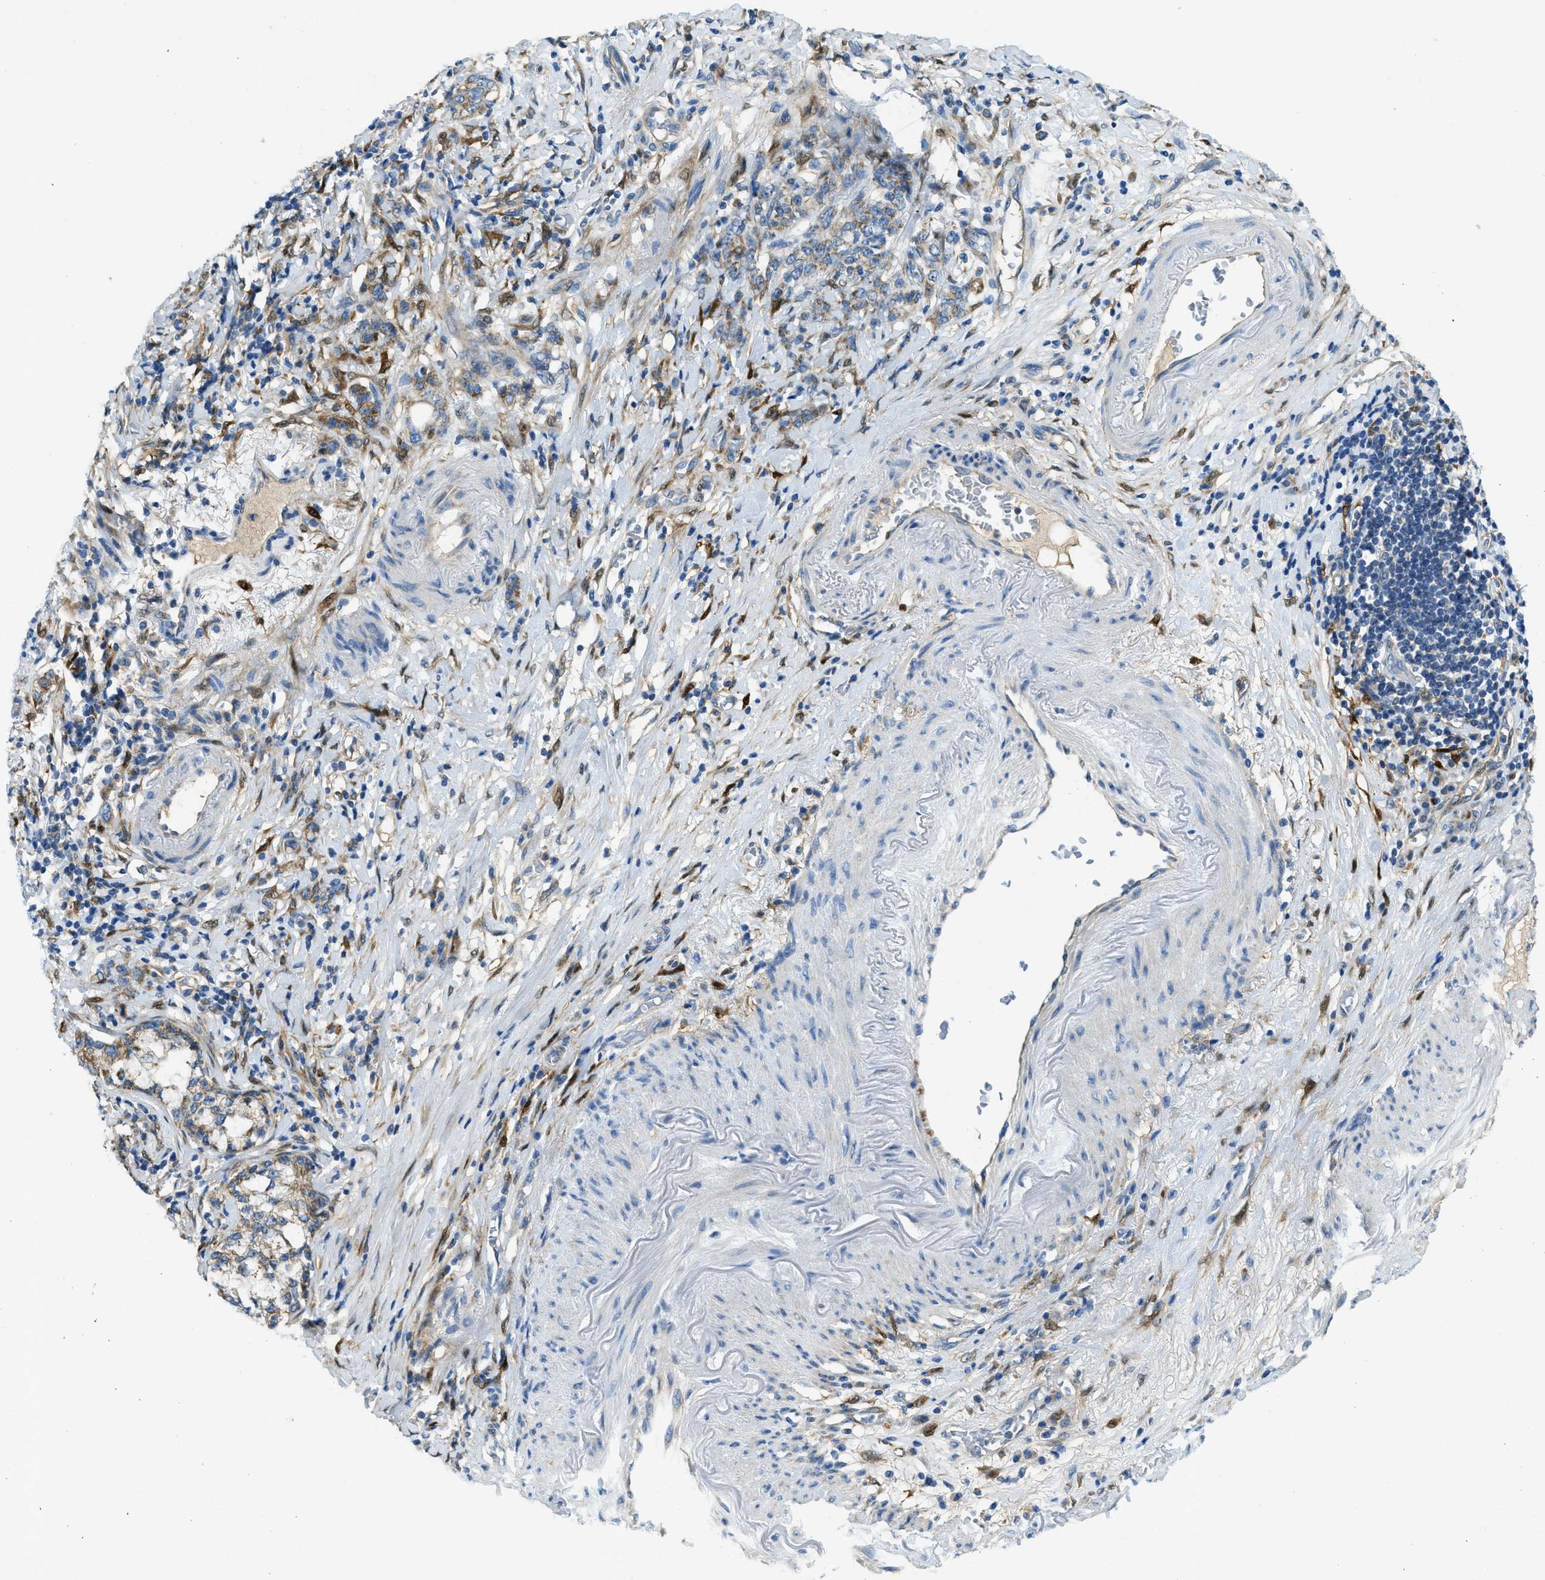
{"staining": {"intensity": "weak", "quantity": ">75%", "location": "cytoplasmic/membranous"}, "tissue": "stomach cancer", "cell_type": "Tumor cells", "image_type": "cancer", "snomed": [{"axis": "morphology", "description": "Adenocarcinoma, NOS"}, {"axis": "topography", "description": "Stomach, lower"}], "caption": "Human stomach adenocarcinoma stained with a protein marker displays weak staining in tumor cells.", "gene": "CYGB", "patient": {"sex": "male", "age": 88}}